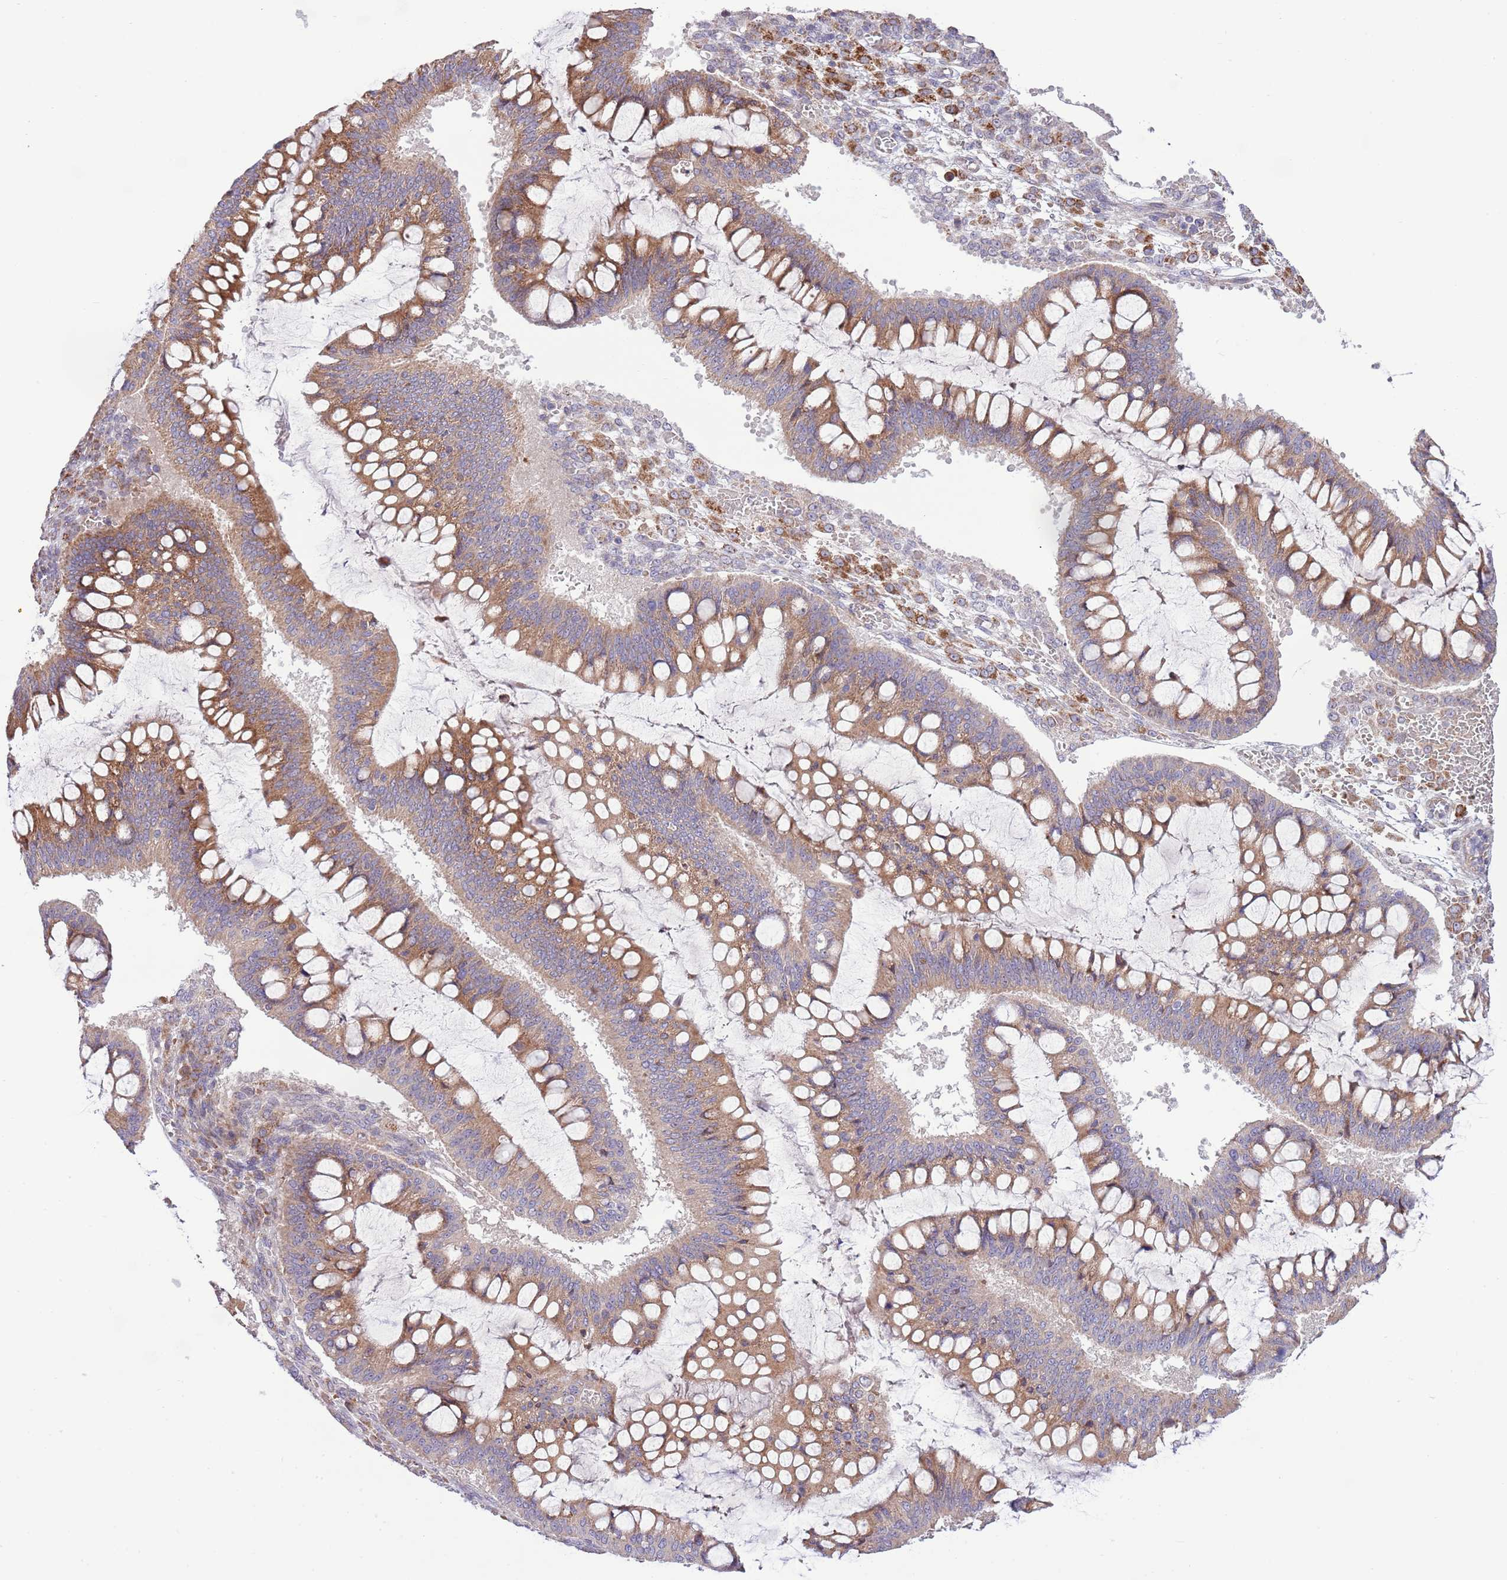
{"staining": {"intensity": "moderate", "quantity": ">75%", "location": "cytoplasmic/membranous"}, "tissue": "ovarian cancer", "cell_type": "Tumor cells", "image_type": "cancer", "snomed": [{"axis": "morphology", "description": "Cystadenocarcinoma, mucinous, NOS"}, {"axis": "topography", "description": "Ovary"}], "caption": "A medium amount of moderate cytoplasmic/membranous positivity is present in about >75% of tumor cells in ovarian cancer tissue. Nuclei are stained in blue.", "gene": "DAND5", "patient": {"sex": "female", "age": 73}}